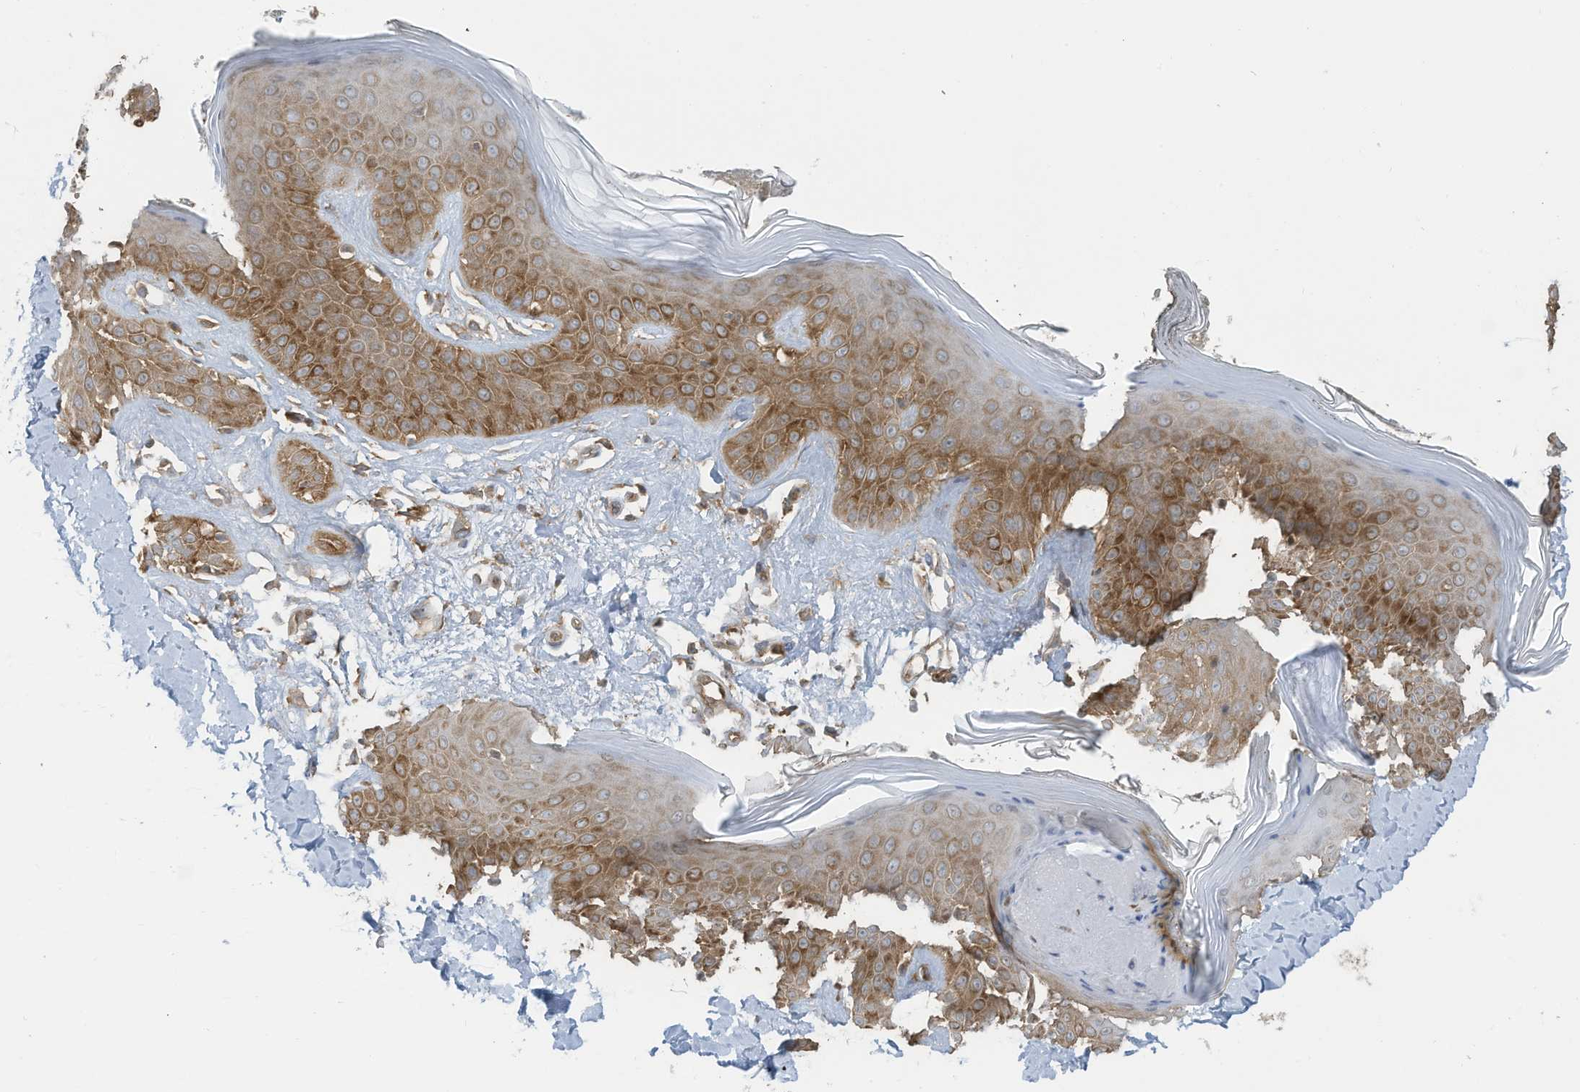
{"staining": {"intensity": "moderate", "quantity": "25%-75%", "location": "cytoplasmic/membranous"}, "tissue": "skin", "cell_type": "Fibroblasts", "image_type": "normal", "snomed": [{"axis": "morphology", "description": "Normal tissue, NOS"}, {"axis": "topography", "description": "Skin"}], "caption": "Skin stained for a protein exhibits moderate cytoplasmic/membranous positivity in fibroblasts. The staining is performed using DAB (3,3'-diaminobenzidine) brown chromogen to label protein expression. The nuclei are counter-stained blue using hematoxylin.", "gene": "OLA1", "patient": {"sex": "female", "age": 64}}